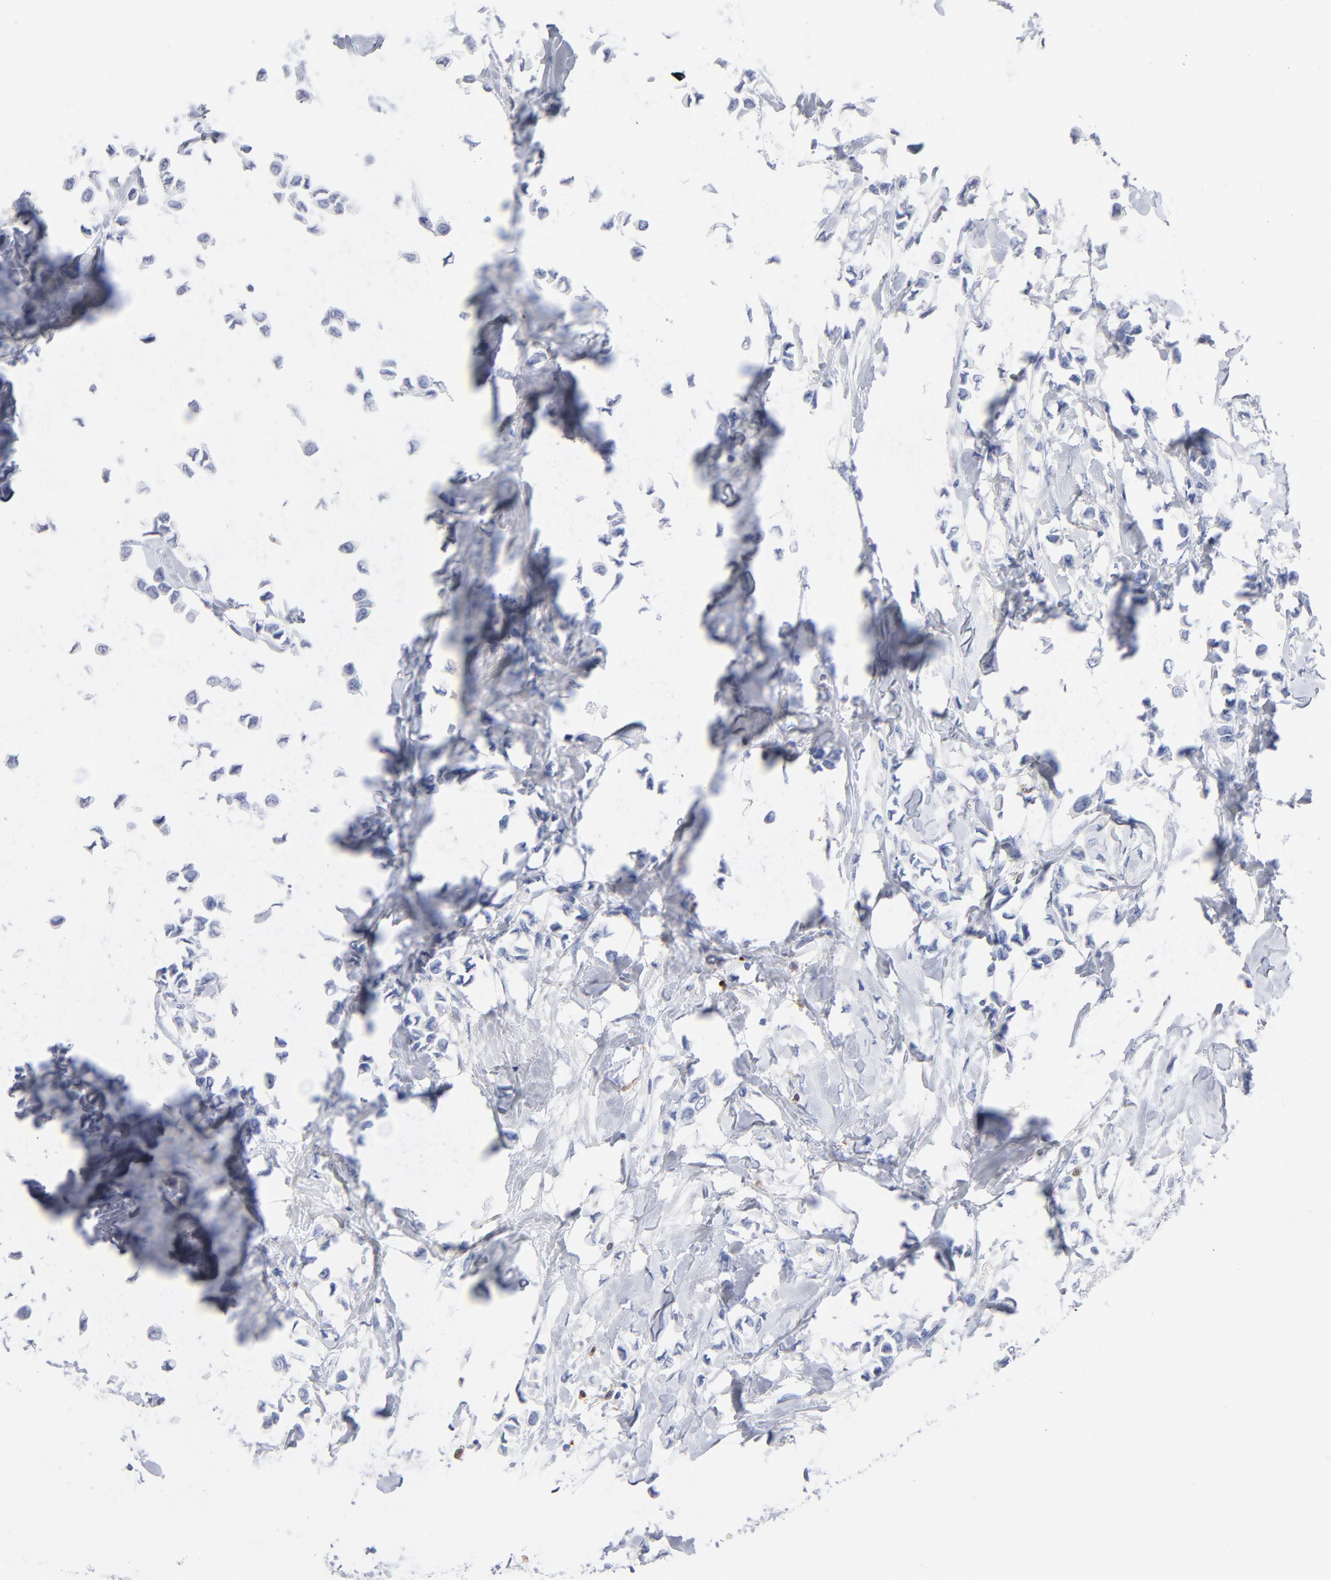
{"staining": {"intensity": "negative", "quantity": "none", "location": "none"}, "tissue": "breast cancer", "cell_type": "Tumor cells", "image_type": "cancer", "snomed": [{"axis": "morphology", "description": "Lobular carcinoma"}, {"axis": "topography", "description": "Breast"}], "caption": "A histopathology image of human breast cancer (lobular carcinoma) is negative for staining in tumor cells.", "gene": "IFIT2", "patient": {"sex": "female", "age": 51}}